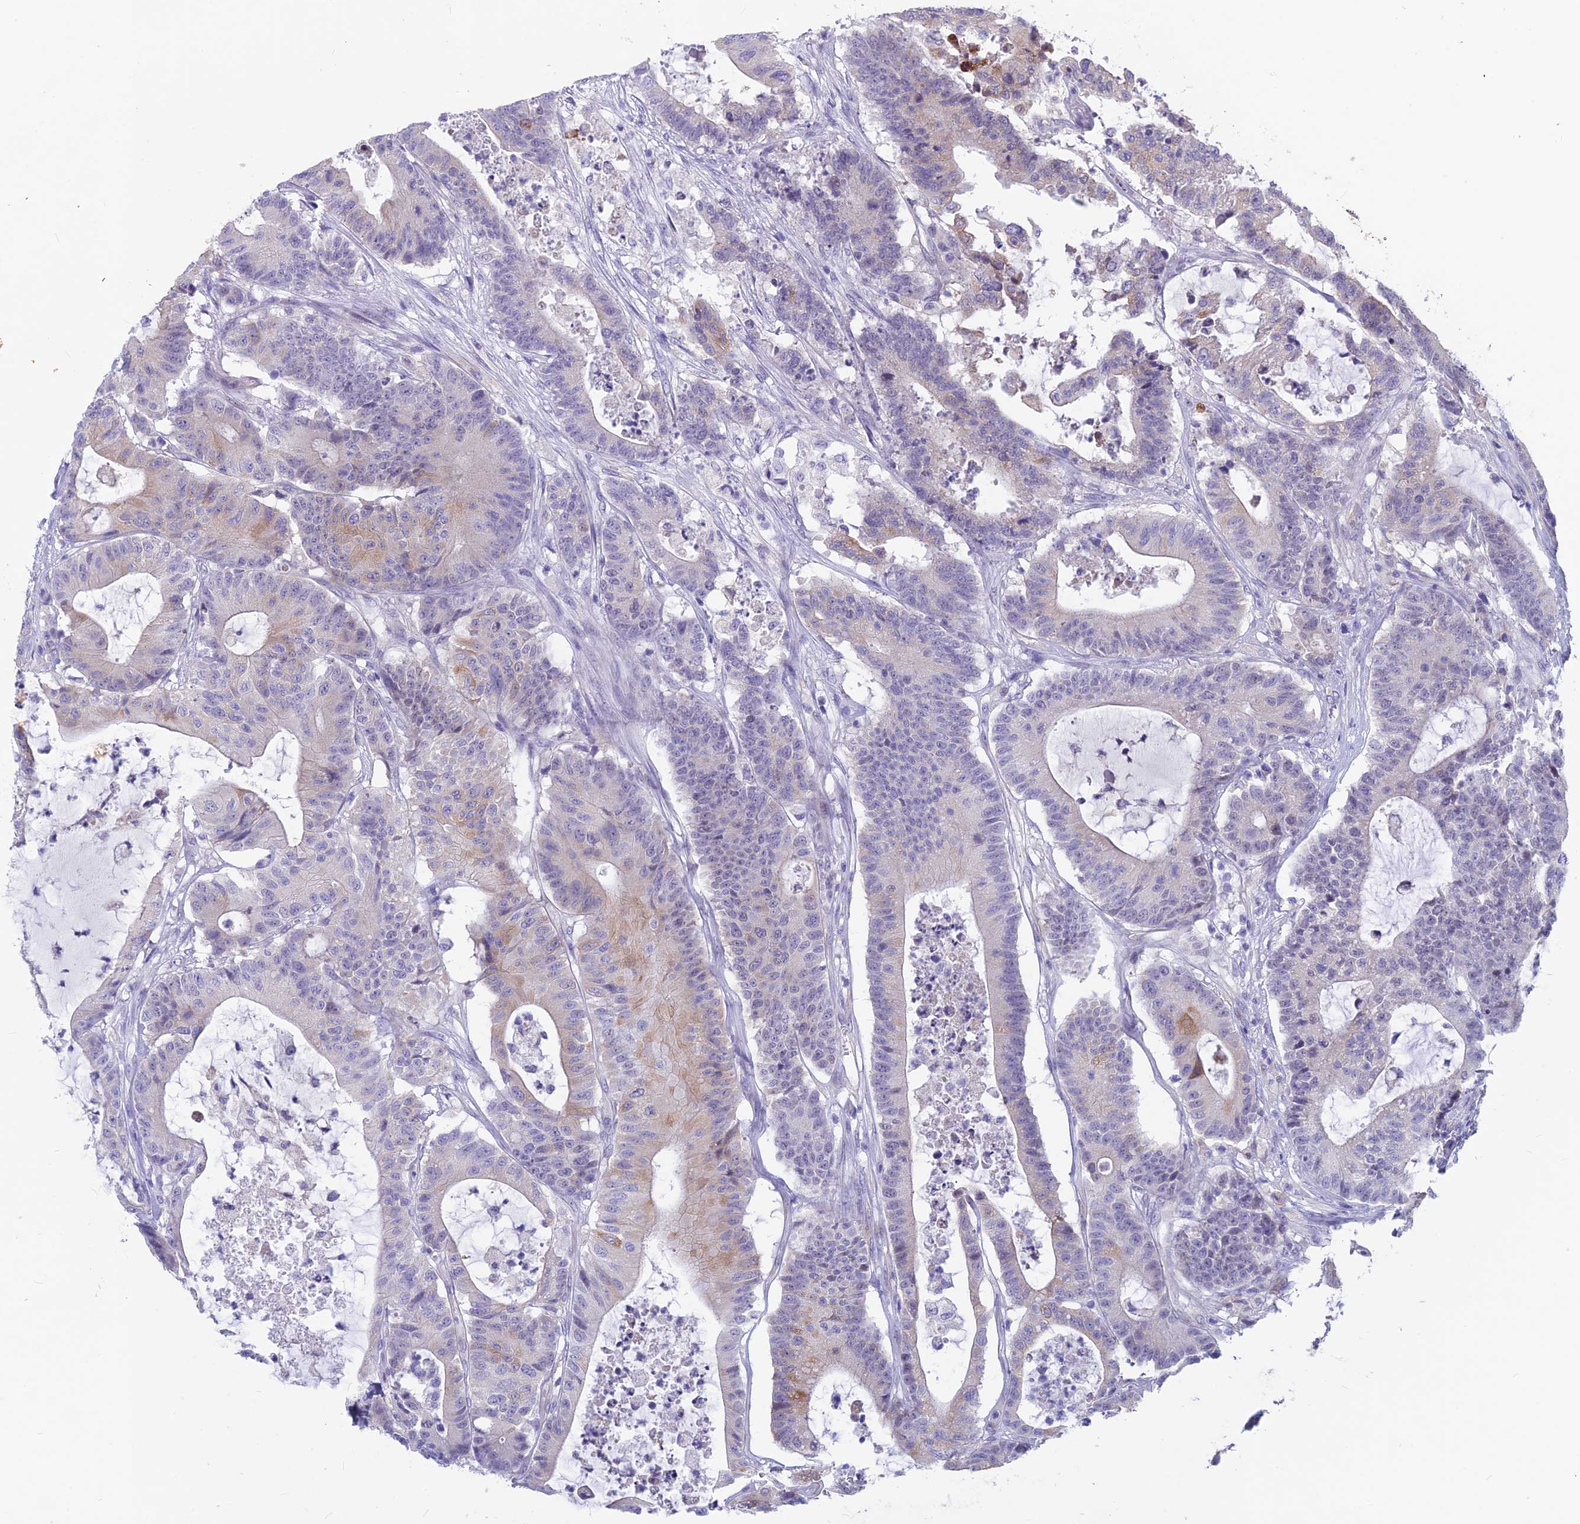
{"staining": {"intensity": "weak", "quantity": "25%-75%", "location": "cytoplasmic/membranous"}, "tissue": "colorectal cancer", "cell_type": "Tumor cells", "image_type": "cancer", "snomed": [{"axis": "morphology", "description": "Adenocarcinoma, NOS"}, {"axis": "topography", "description": "Colon"}], "caption": "Colorectal cancer stained with DAB (3,3'-diaminobenzidine) IHC demonstrates low levels of weak cytoplasmic/membranous positivity in approximately 25%-75% of tumor cells. Immunohistochemistry (ihc) stains the protein of interest in brown and the nuclei are stained blue.", "gene": "SNTN", "patient": {"sex": "female", "age": 84}}